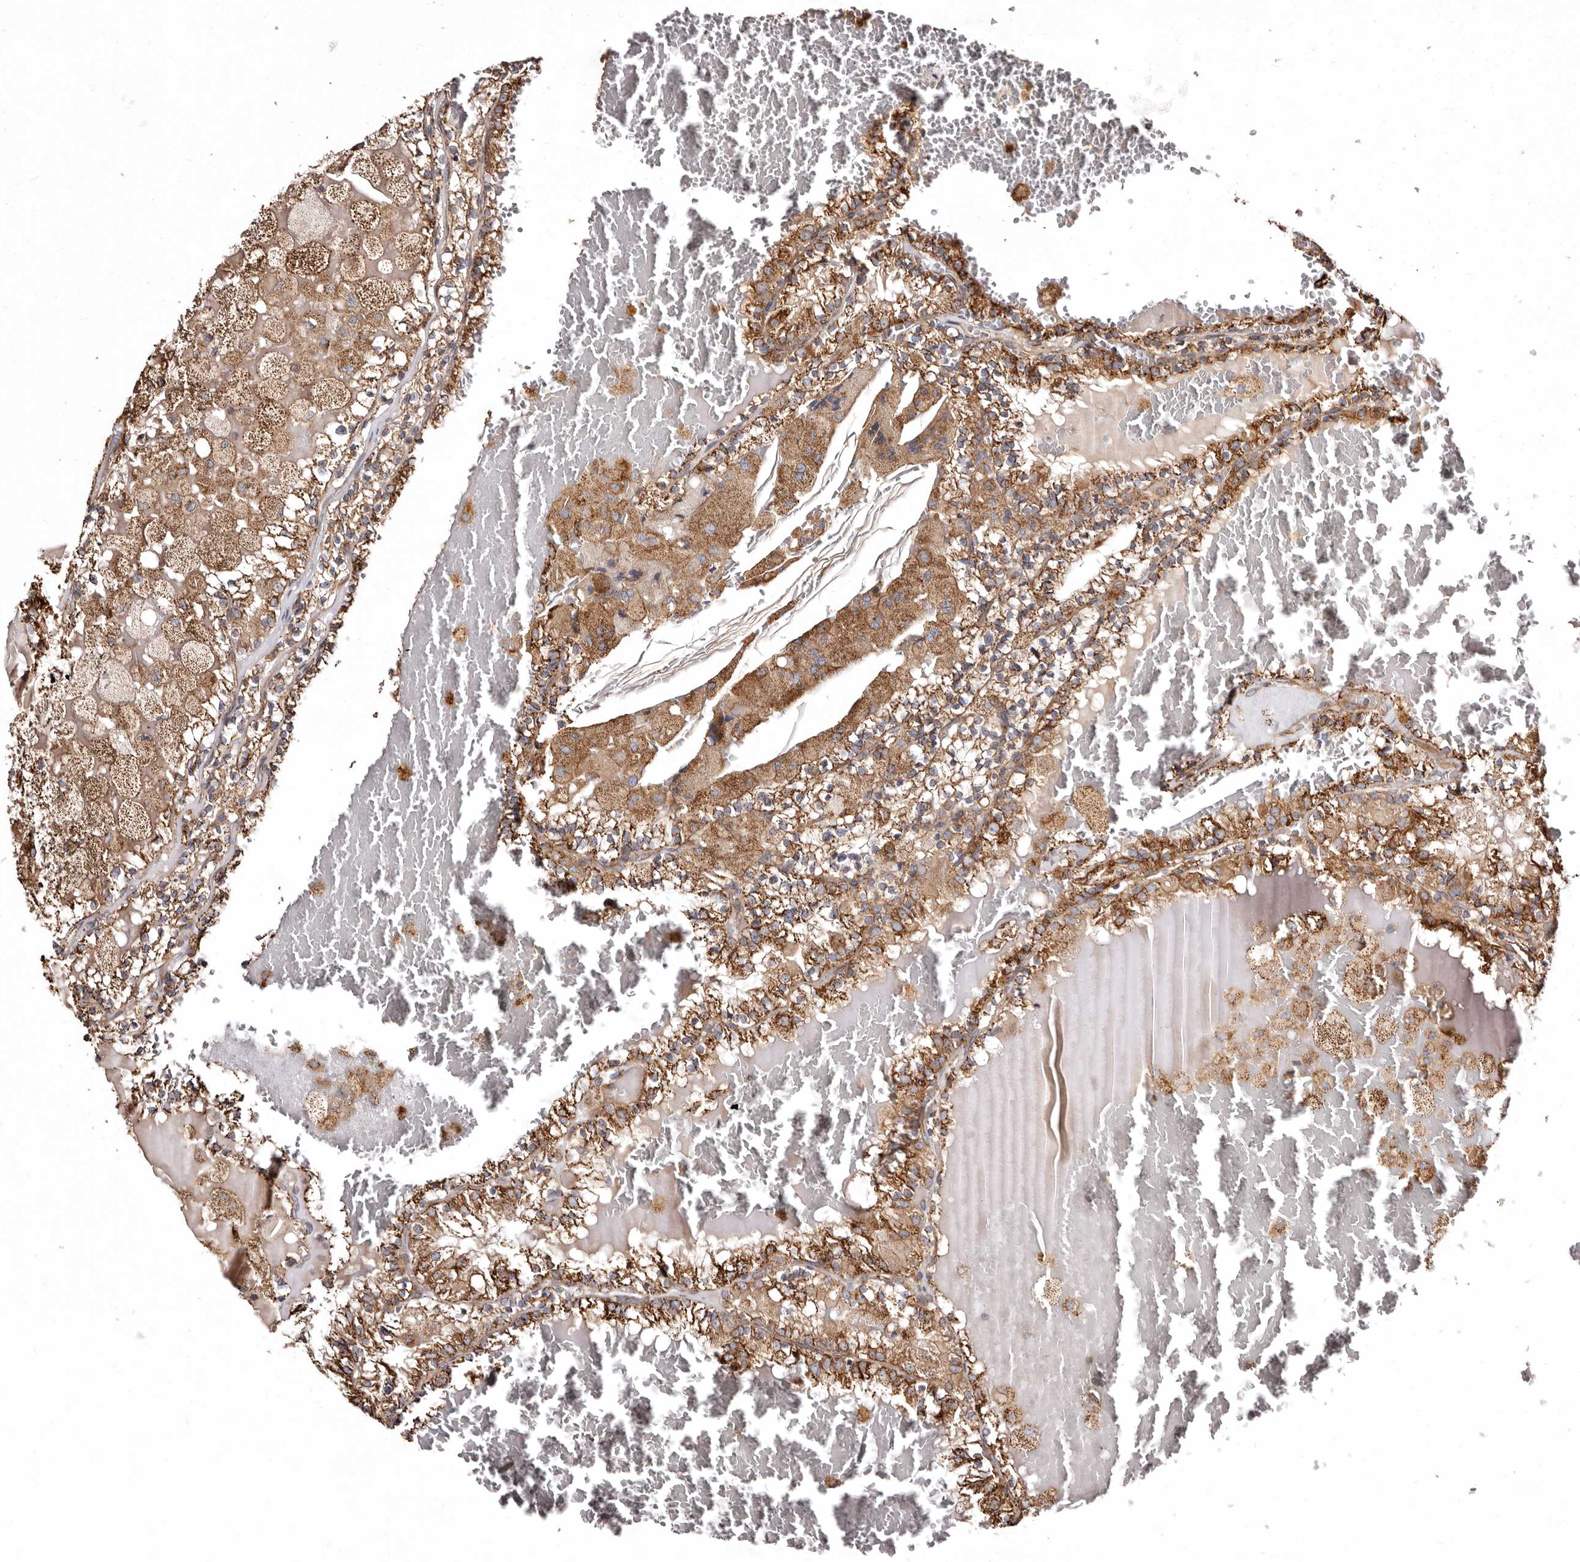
{"staining": {"intensity": "moderate", "quantity": ">75%", "location": "cytoplasmic/membranous"}, "tissue": "renal cancer", "cell_type": "Tumor cells", "image_type": "cancer", "snomed": [{"axis": "morphology", "description": "Adenocarcinoma, NOS"}, {"axis": "topography", "description": "Kidney"}], "caption": "Human renal cancer stained for a protein (brown) demonstrates moderate cytoplasmic/membranous positive staining in approximately >75% of tumor cells.", "gene": "LUZP1", "patient": {"sex": "female", "age": 56}}